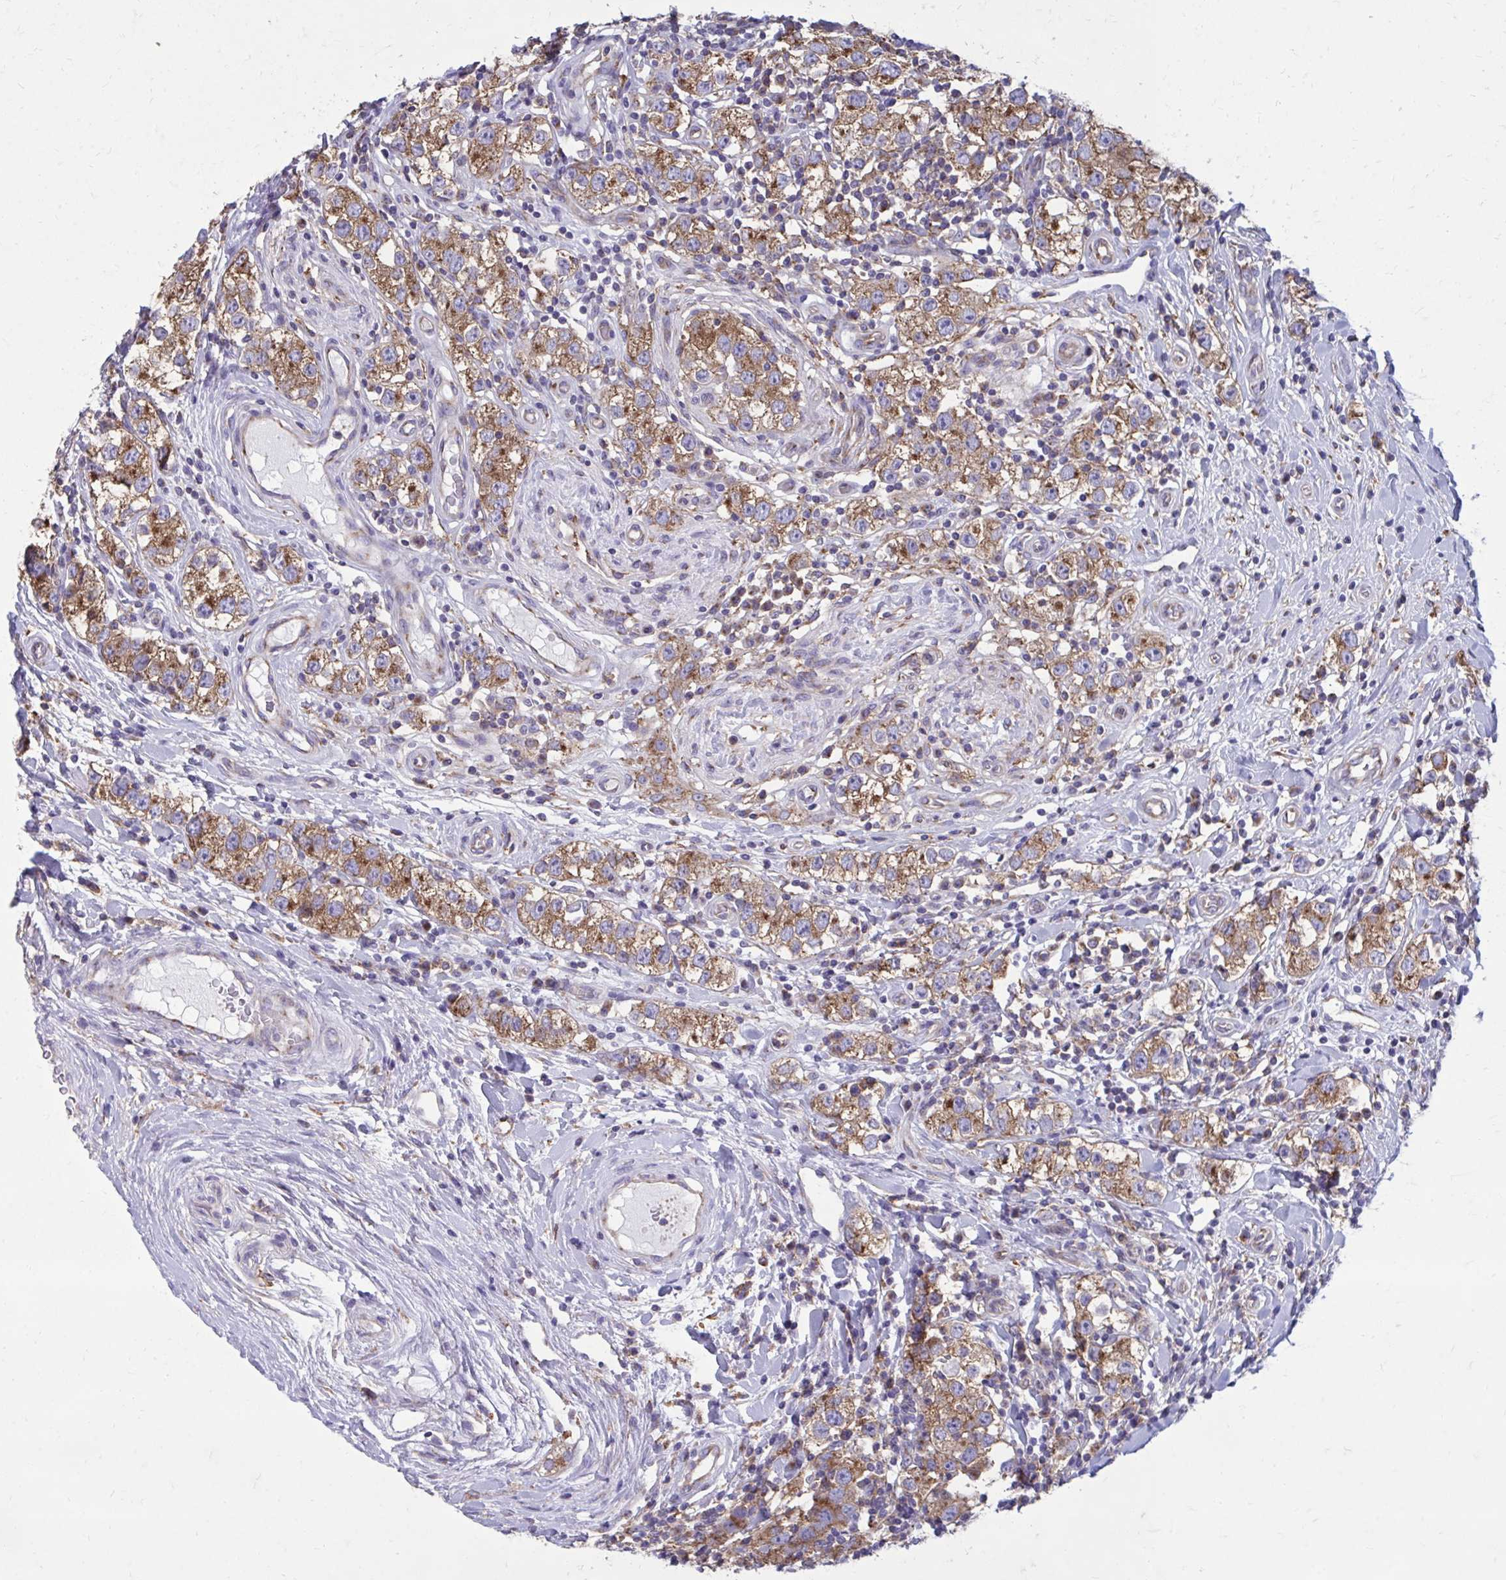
{"staining": {"intensity": "moderate", "quantity": ">75%", "location": "cytoplasmic/membranous"}, "tissue": "testis cancer", "cell_type": "Tumor cells", "image_type": "cancer", "snomed": [{"axis": "morphology", "description": "Seminoma, NOS"}, {"axis": "topography", "description": "Testis"}], "caption": "Testis cancer (seminoma) tissue shows moderate cytoplasmic/membranous positivity in about >75% of tumor cells", "gene": "CLTA", "patient": {"sex": "male", "age": 34}}